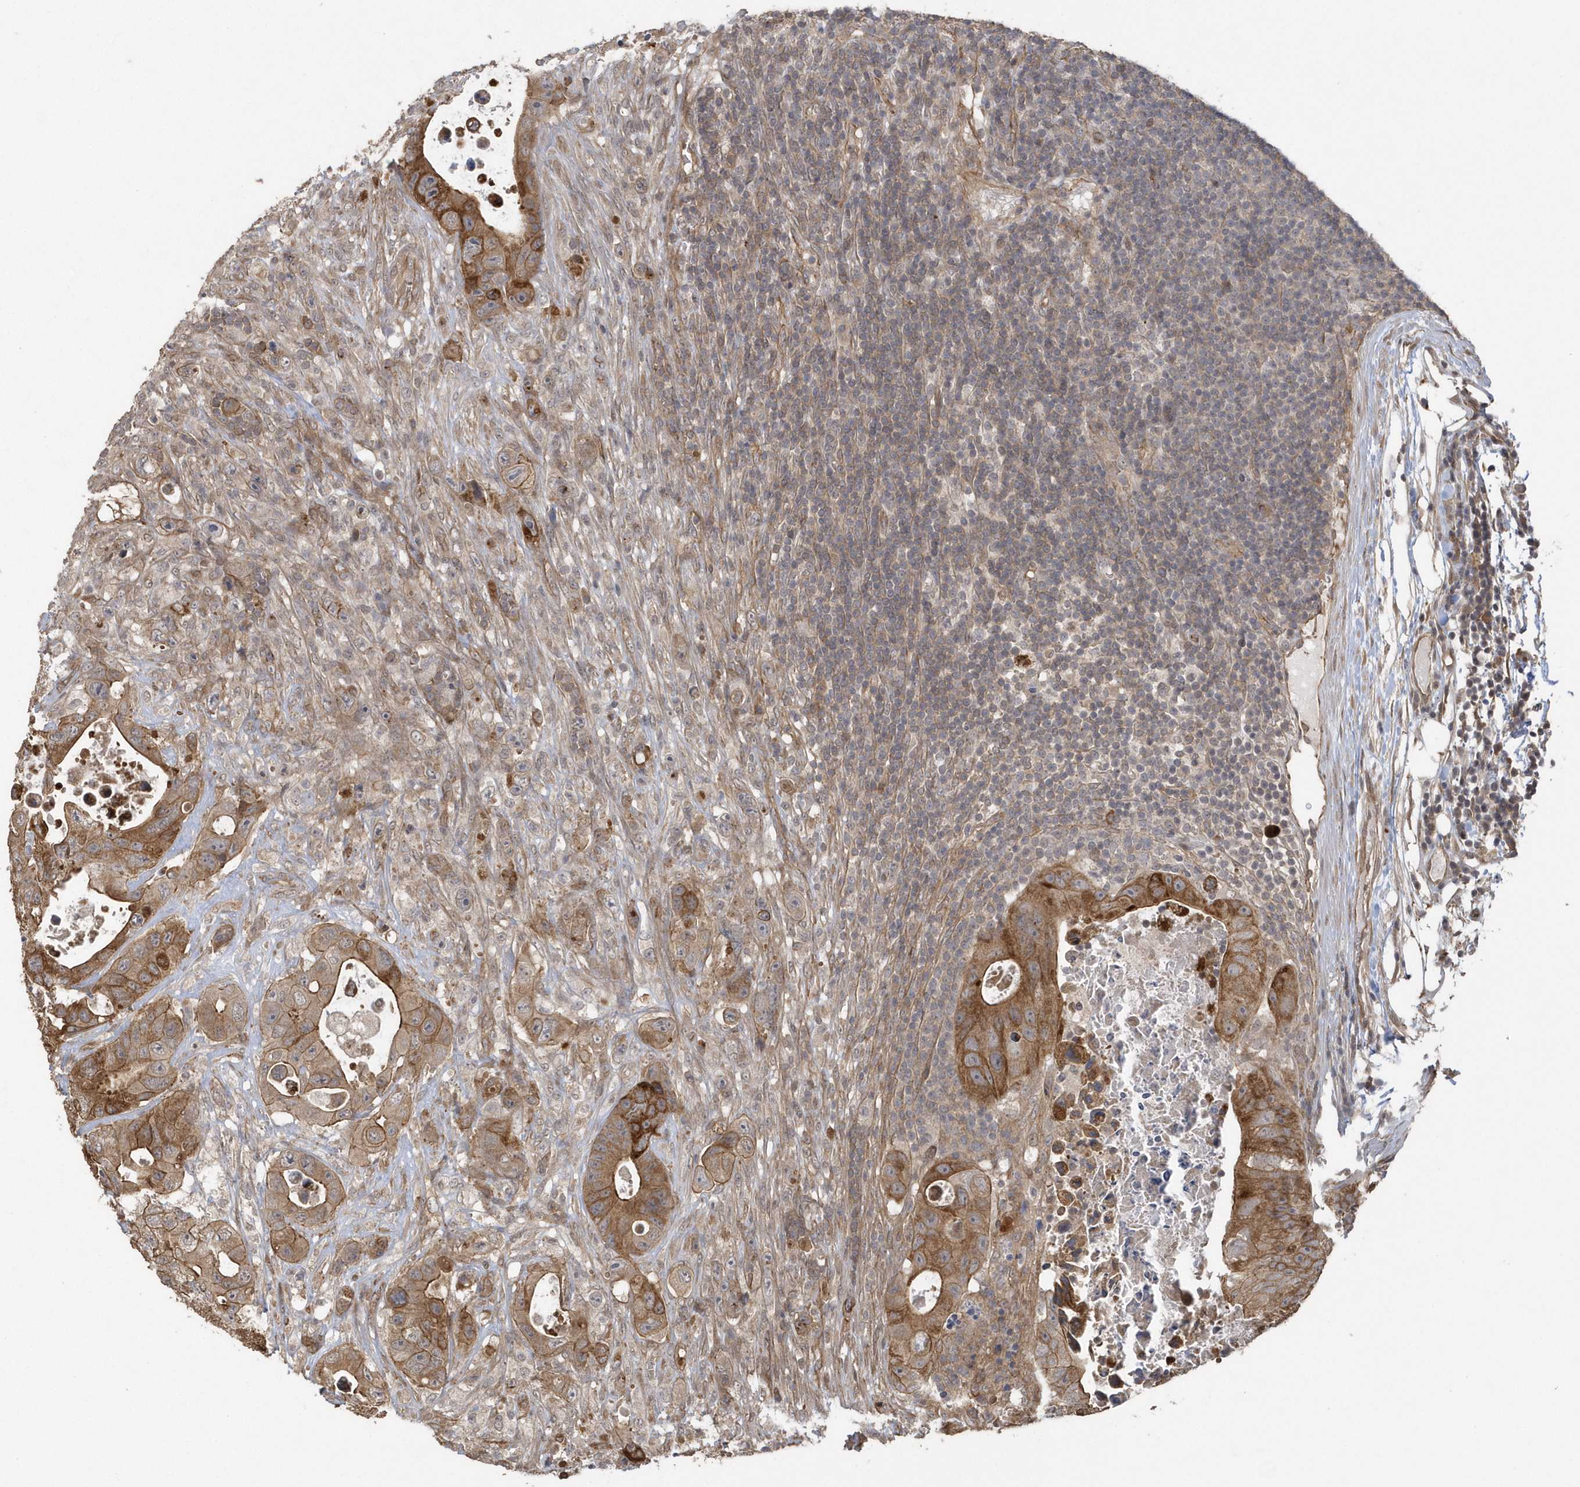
{"staining": {"intensity": "strong", "quantity": ">75%", "location": "cytoplasmic/membranous"}, "tissue": "colorectal cancer", "cell_type": "Tumor cells", "image_type": "cancer", "snomed": [{"axis": "morphology", "description": "Adenocarcinoma, NOS"}, {"axis": "topography", "description": "Colon"}], "caption": "This histopathology image displays colorectal adenocarcinoma stained with immunohistochemistry to label a protein in brown. The cytoplasmic/membranous of tumor cells show strong positivity for the protein. Nuclei are counter-stained blue.", "gene": "HERPUD1", "patient": {"sex": "female", "age": 46}}